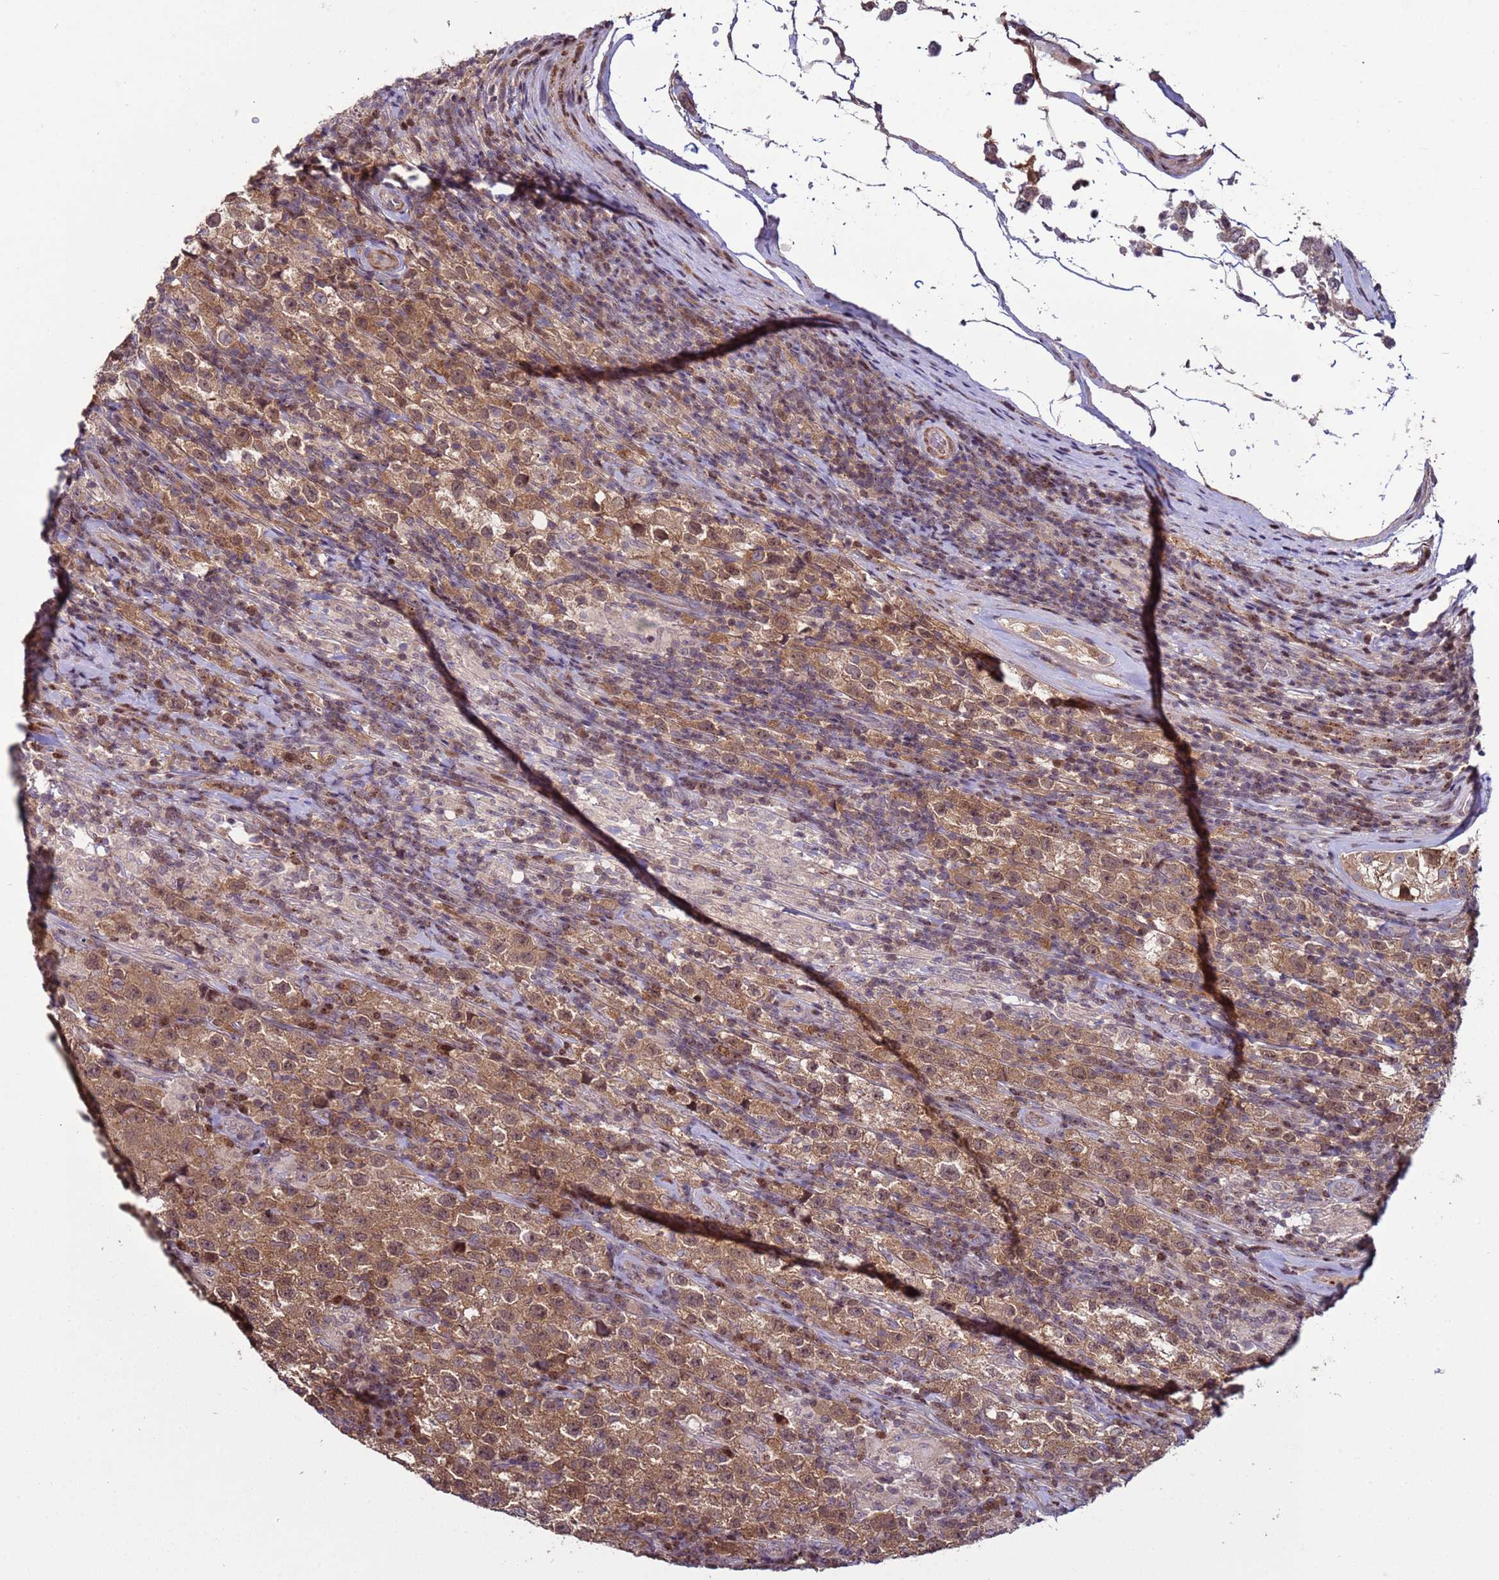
{"staining": {"intensity": "moderate", "quantity": ">75%", "location": "cytoplasmic/membranous"}, "tissue": "testis cancer", "cell_type": "Tumor cells", "image_type": "cancer", "snomed": [{"axis": "morphology", "description": "Seminoma, NOS"}, {"axis": "morphology", "description": "Carcinoma, Embryonal, NOS"}, {"axis": "topography", "description": "Testis"}], "caption": "Protein analysis of testis cancer (seminoma) tissue reveals moderate cytoplasmic/membranous positivity in about >75% of tumor cells. (brown staining indicates protein expression, while blue staining denotes nuclei).", "gene": "HGH1", "patient": {"sex": "male", "age": 41}}